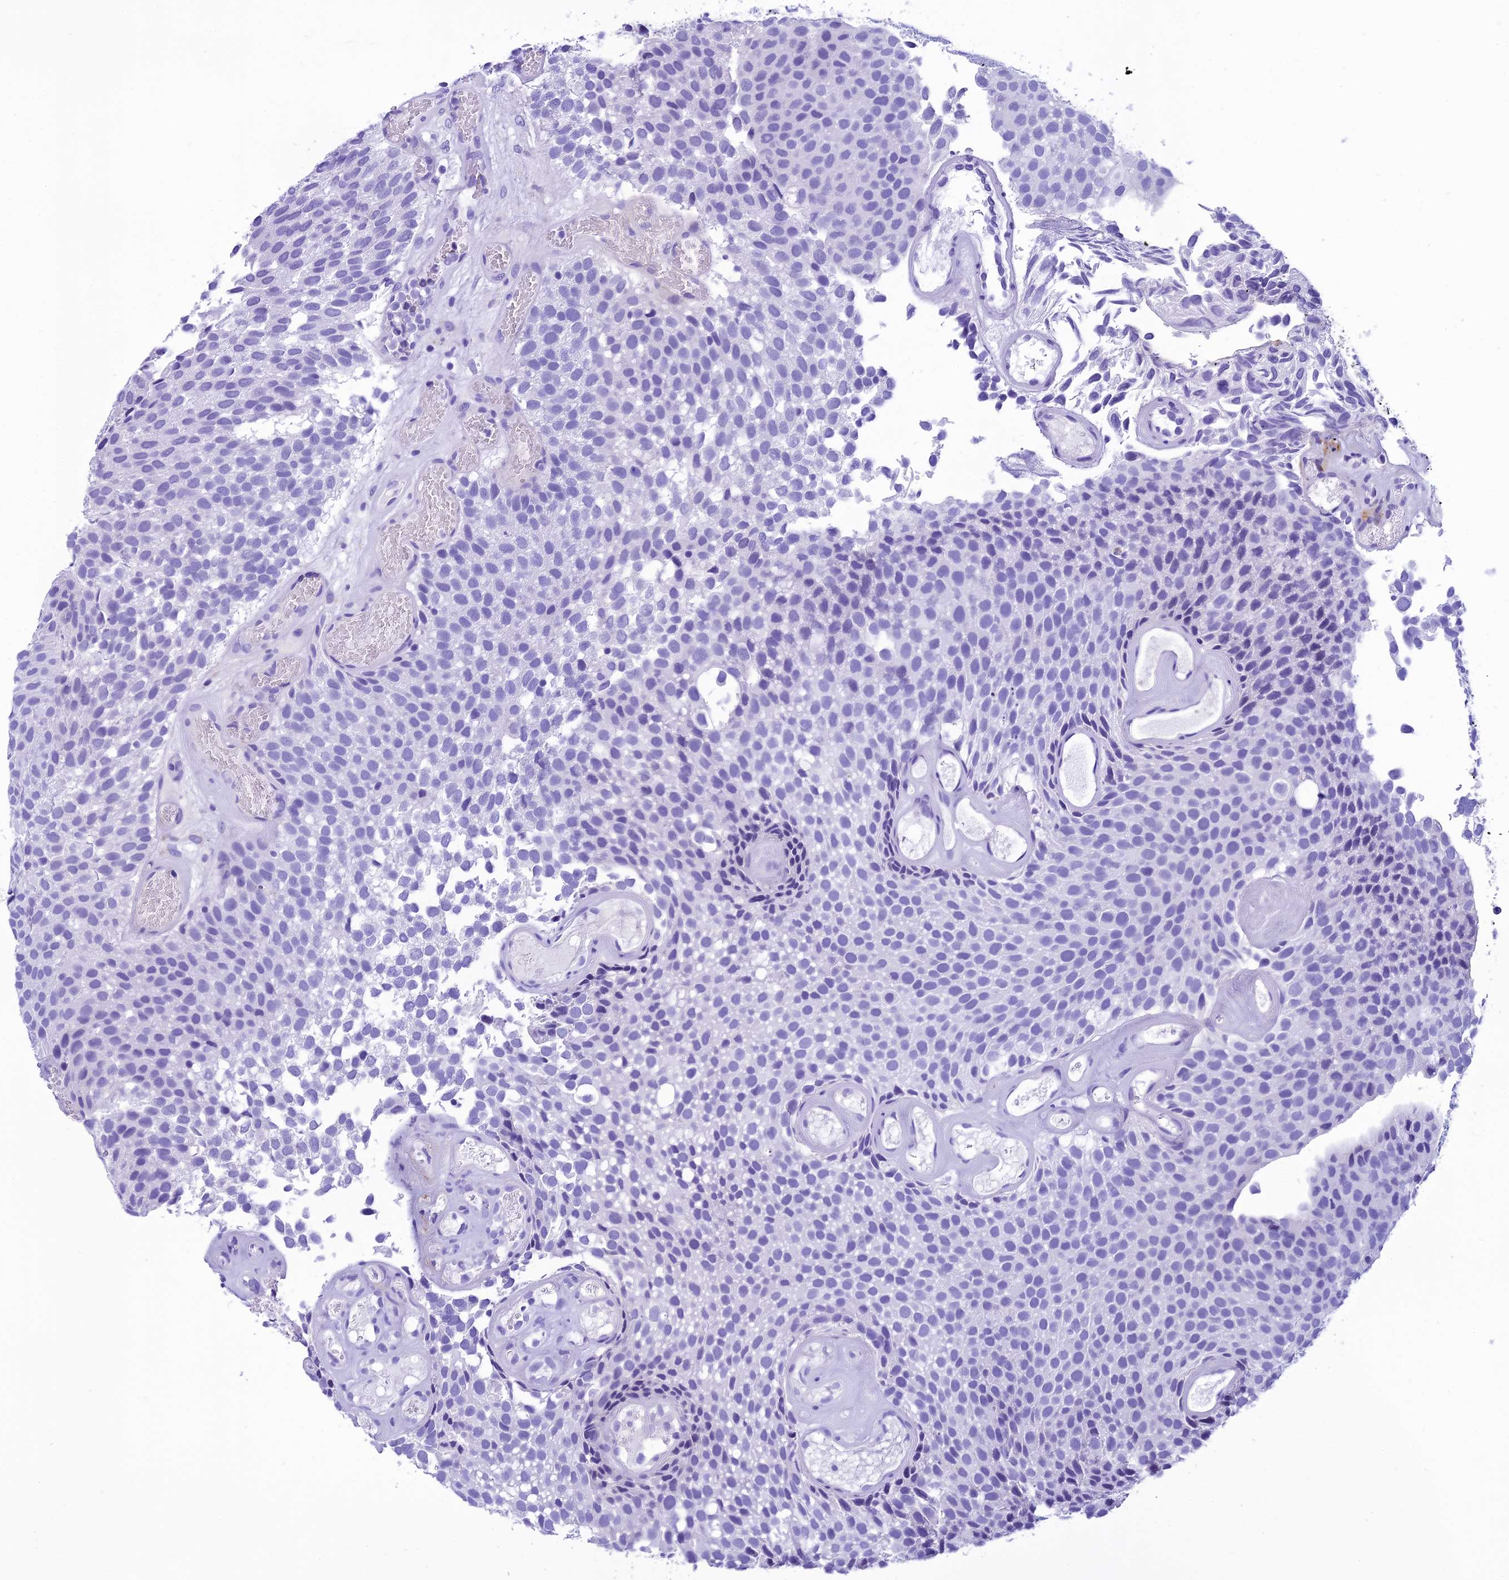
{"staining": {"intensity": "negative", "quantity": "none", "location": "none"}, "tissue": "urothelial cancer", "cell_type": "Tumor cells", "image_type": "cancer", "snomed": [{"axis": "morphology", "description": "Urothelial carcinoma, Low grade"}, {"axis": "topography", "description": "Urinary bladder"}], "caption": "The histopathology image reveals no staining of tumor cells in urothelial carcinoma (low-grade).", "gene": "KCTD14", "patient": {"sex": "male", "age": 89}}